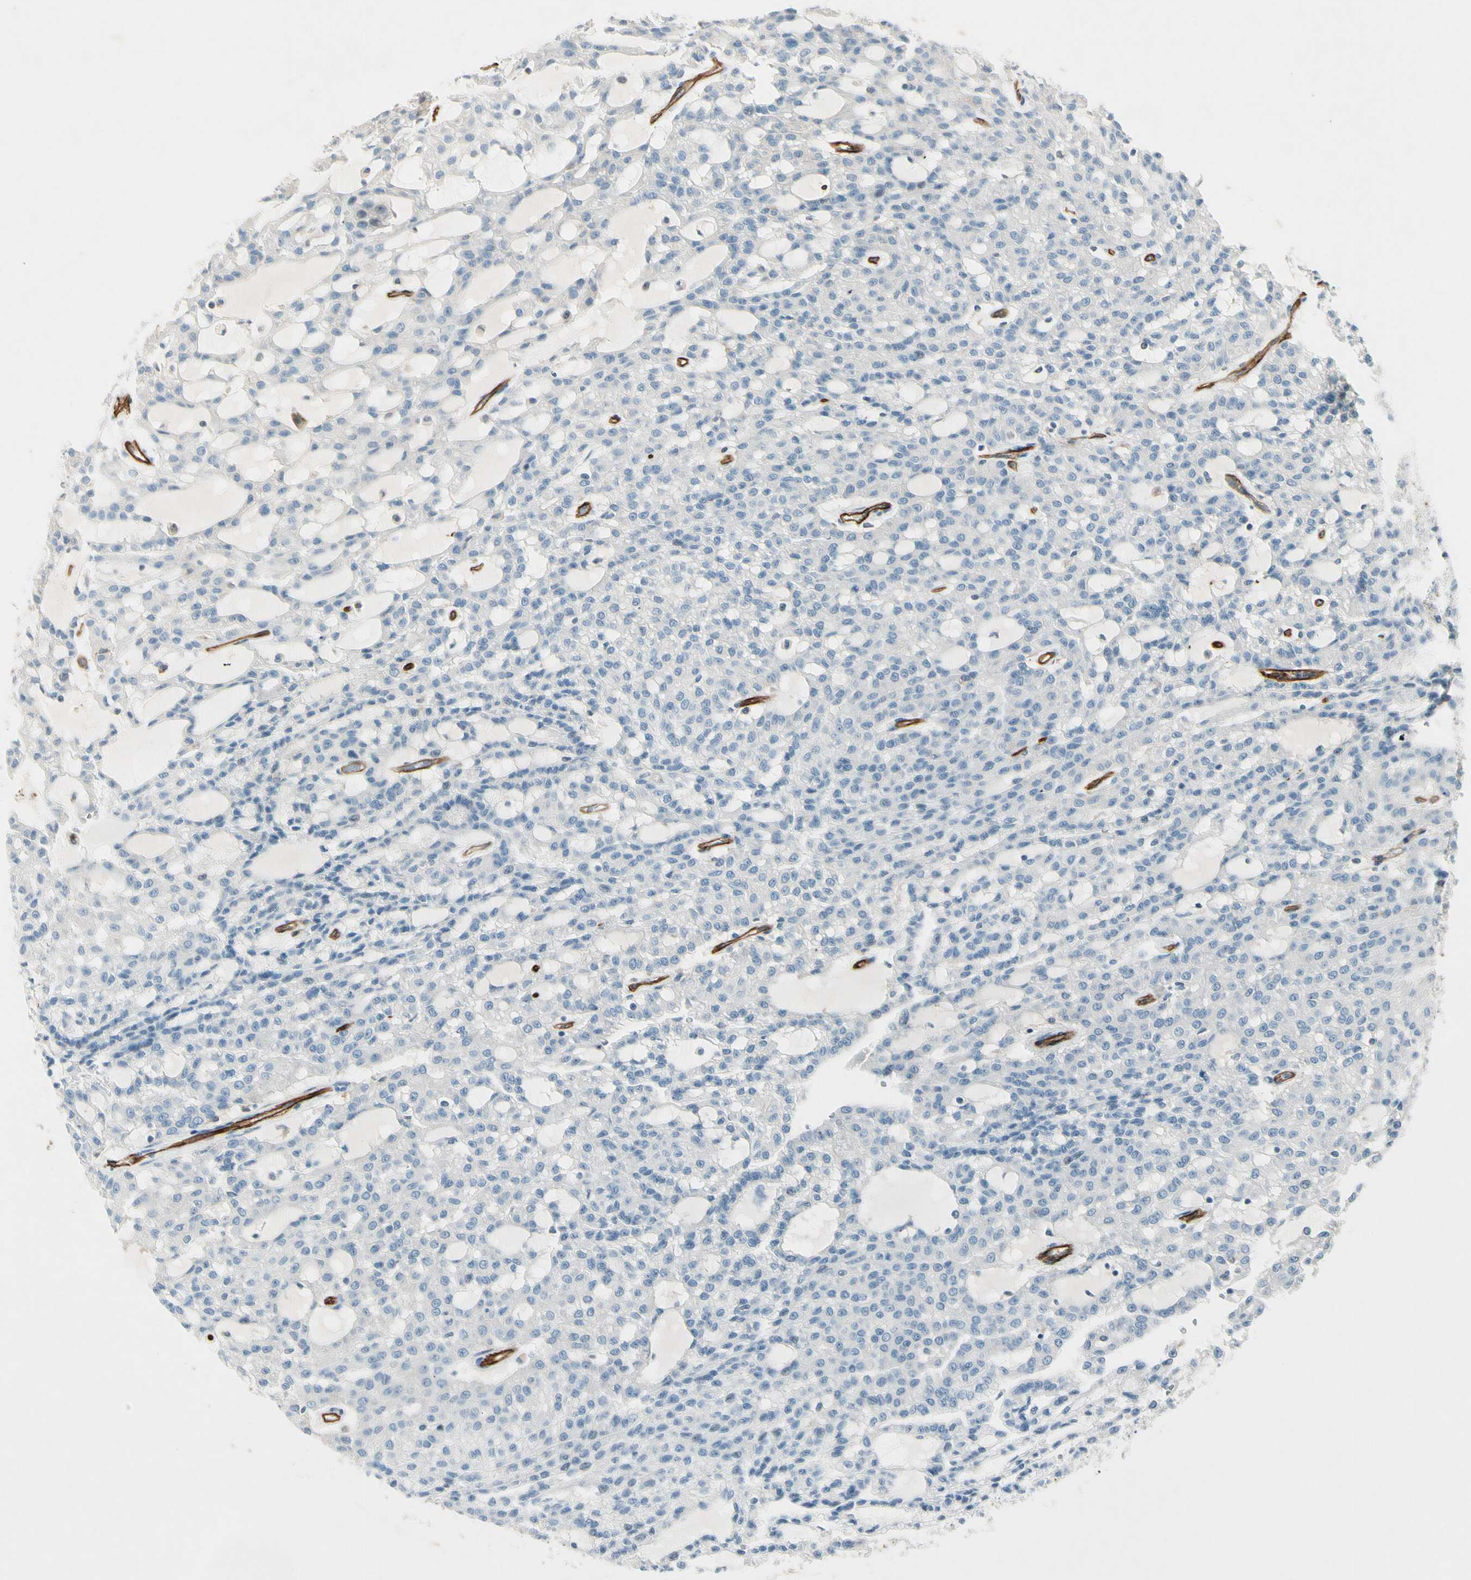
{"staining": {"intensity": "negative", "quantity": "none", "location": "none"}, "tissue": "renal cancer", "cell_type": "Tumor cells", "image_type": "cancer", "snomed": [{"axis": "morphology", "description": "Adenocarcinoma, NOS"}, {"axis": "topography", "description": "Kidney"}], "caption": "A photomicrograph of human renal cancer is negative for staining in tumor cells.", "gene": "CD93", "patient": {"sex": "male", "age": 63}}